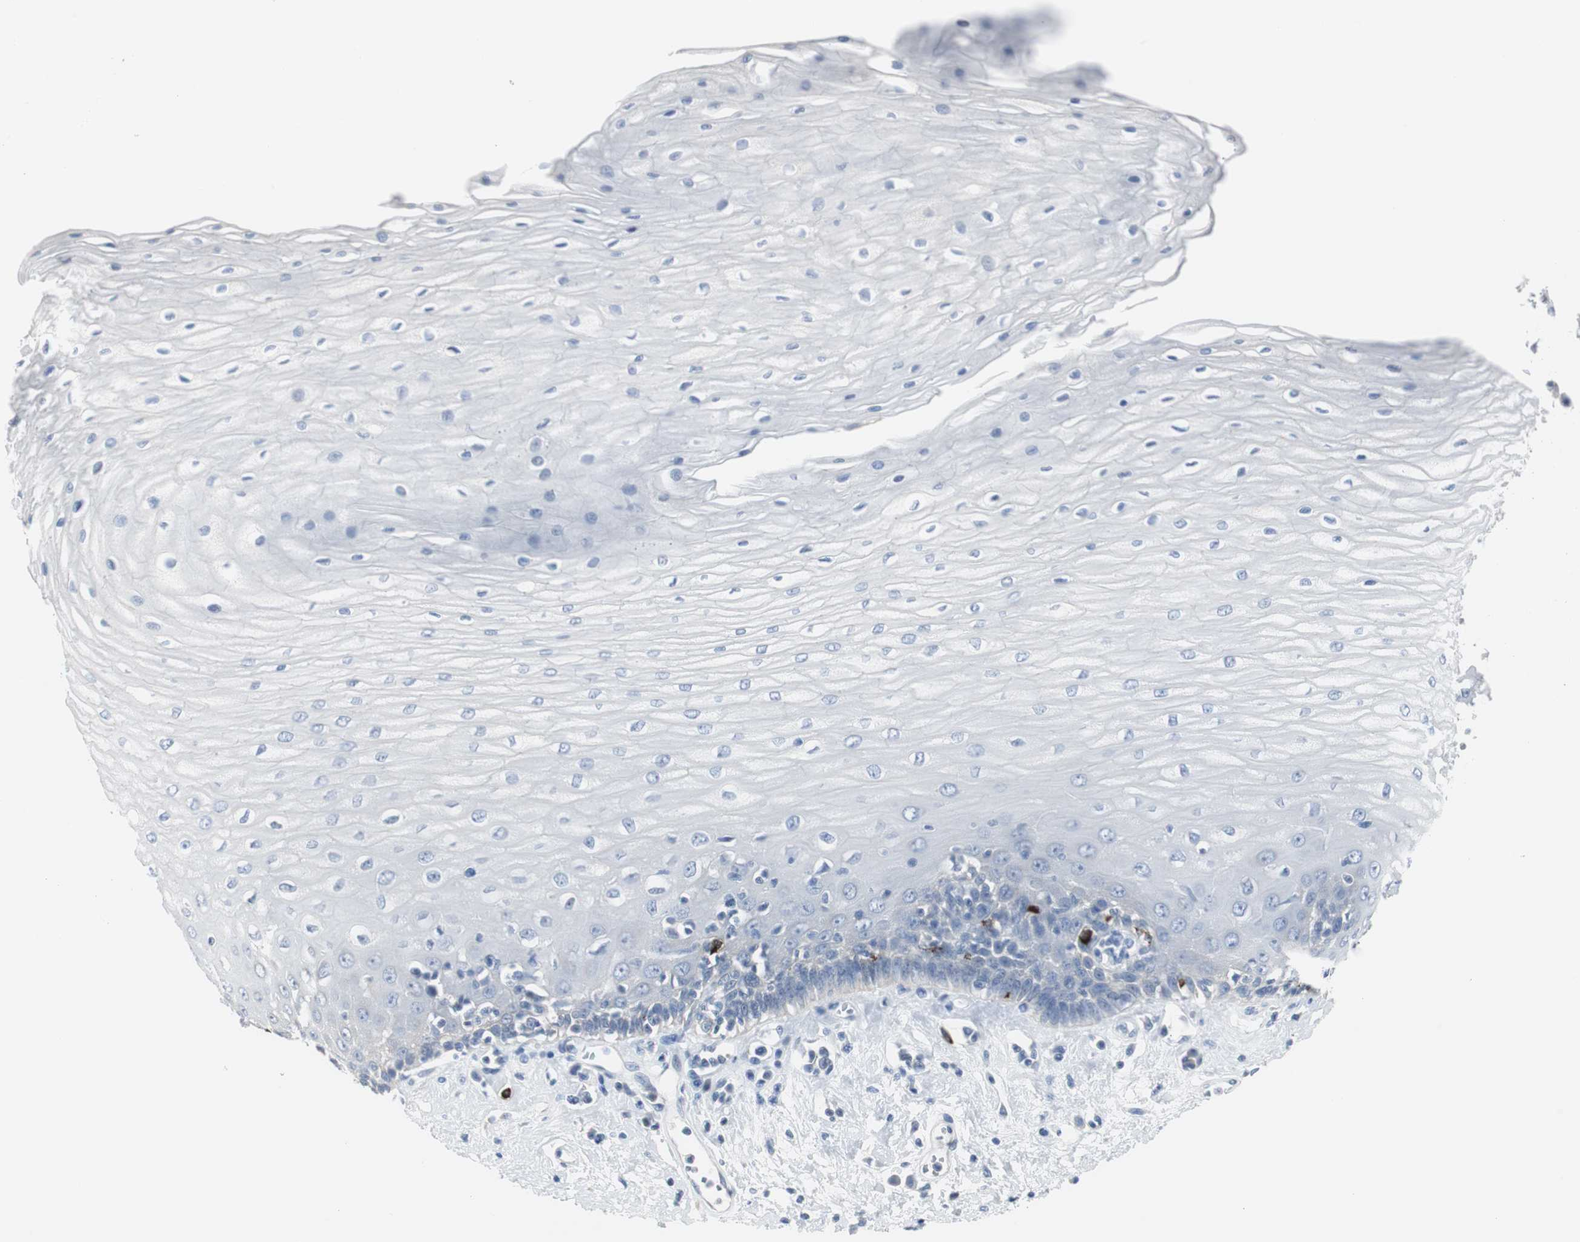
{"staining": {"intensity": "negative", "quantity": "none", "location": "none"}, "tissue": "esophagus", "cell_type": "Squamous epithelial cells", "image_type": "normal", "snomed": [{"axis": "morphology", "description": "Normal tissue, NOS"}, {"axis": "morphology", "description": "Squamous cell carcinoma, NOS"}, {"axis": "topography", "description": "Esophagus"}], "caption": "Esophagus stained for a protein using immunohistochemistry demonstrates no staining squamous epithelial cells.", "gene": "RASA1", "patient": {"sex": "male", "age": 65}}